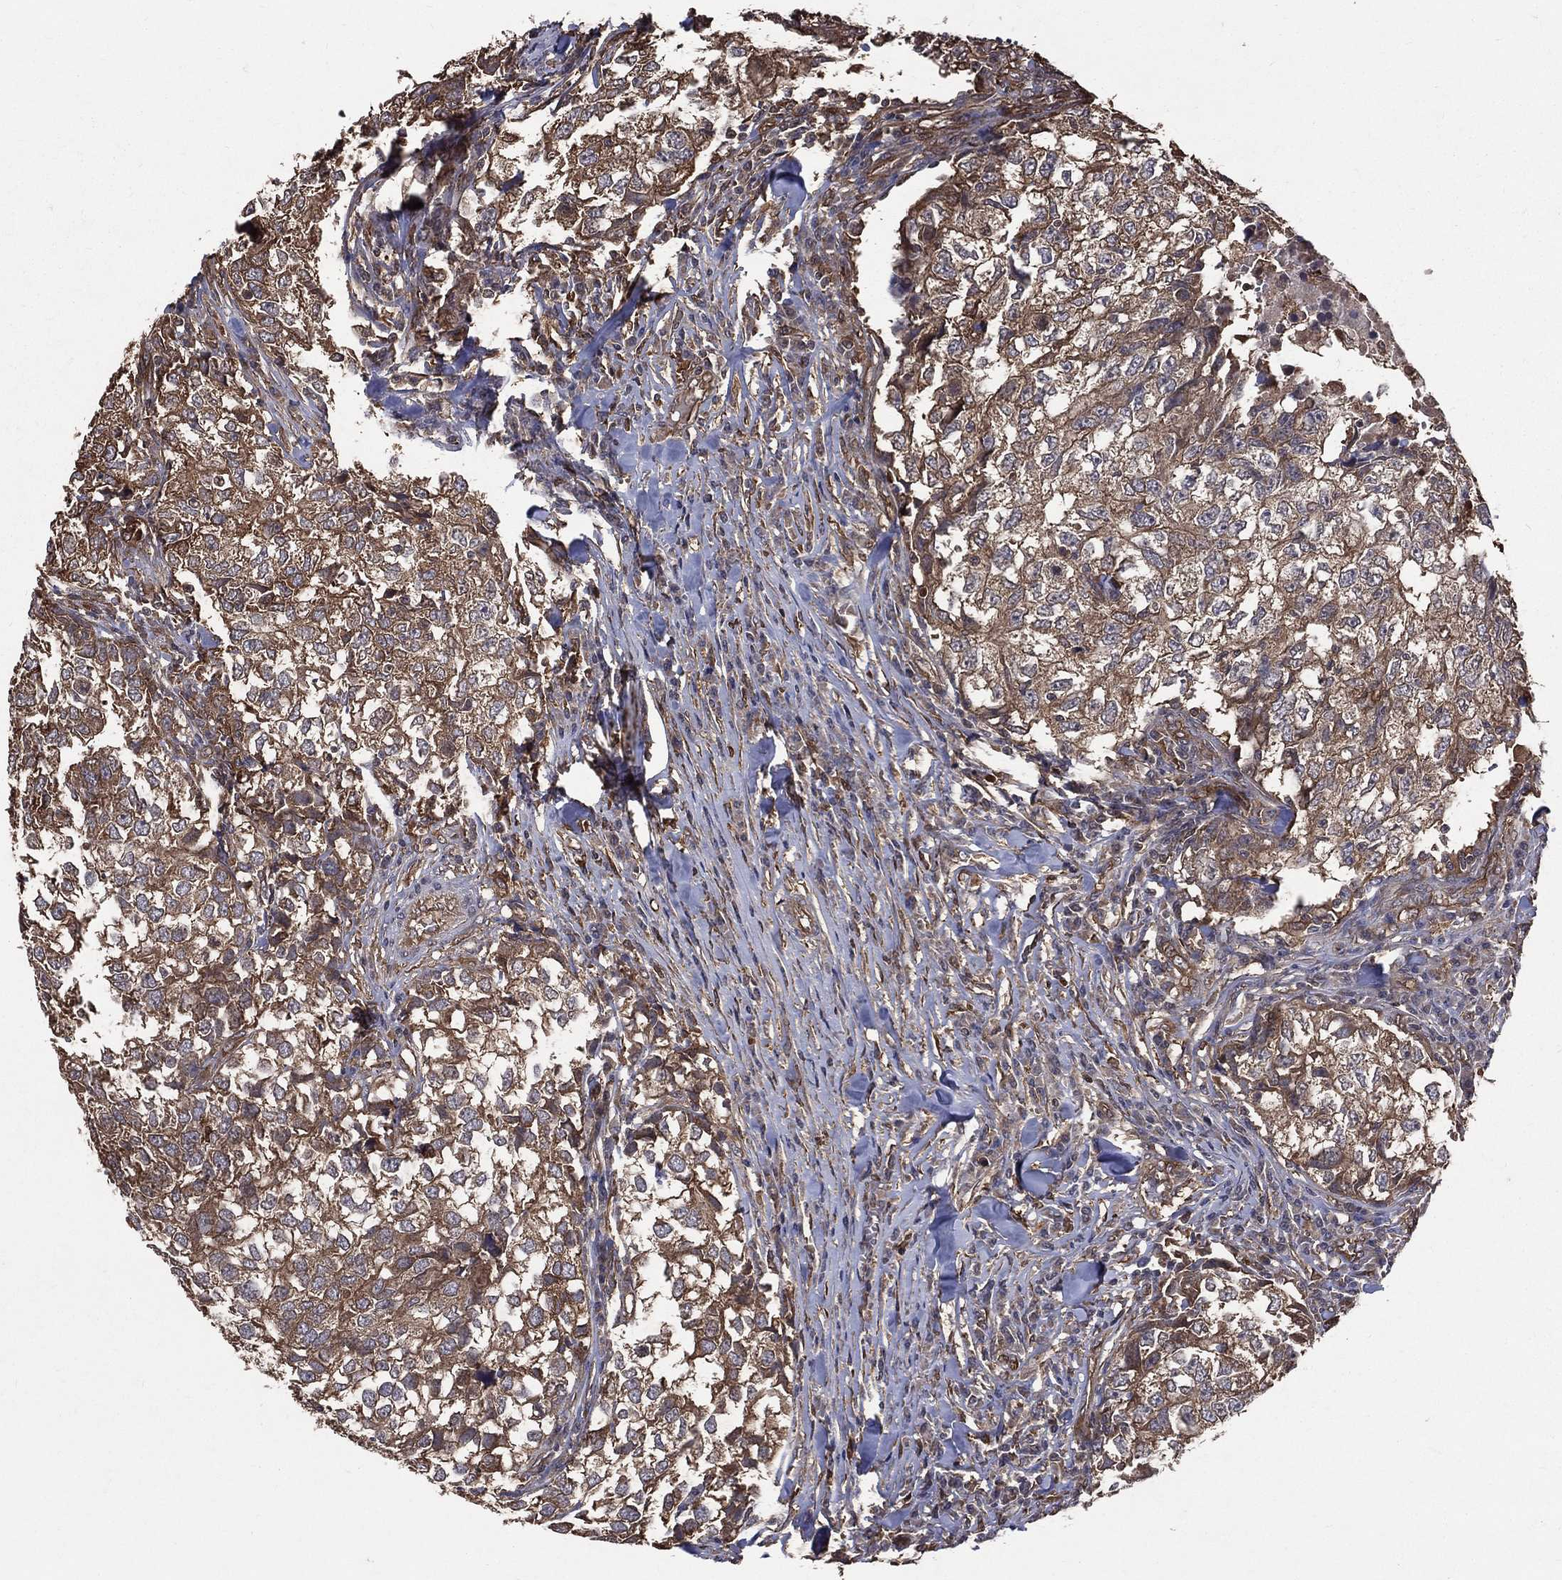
{"staining": {"intensity": "moderate", "quantity": ">75%", "location": "cytoplasmic/membranous"}, "tissue": "breast cancer", "cell_type": "Tumor cells", "image_type": "cancer", "snomed": [{"axis": "morphology", "description": "Duct carcinoma"}, {"axis": "topography", "description": "Breast"}], "caption": "An image of breast intraductal carcinoma stained for a protein reveals moderate cytoplasmic/membranous brown staining in tumor cells.", "gene": "DPYSL2", "patient": {"sex": "female", "age": 30}}